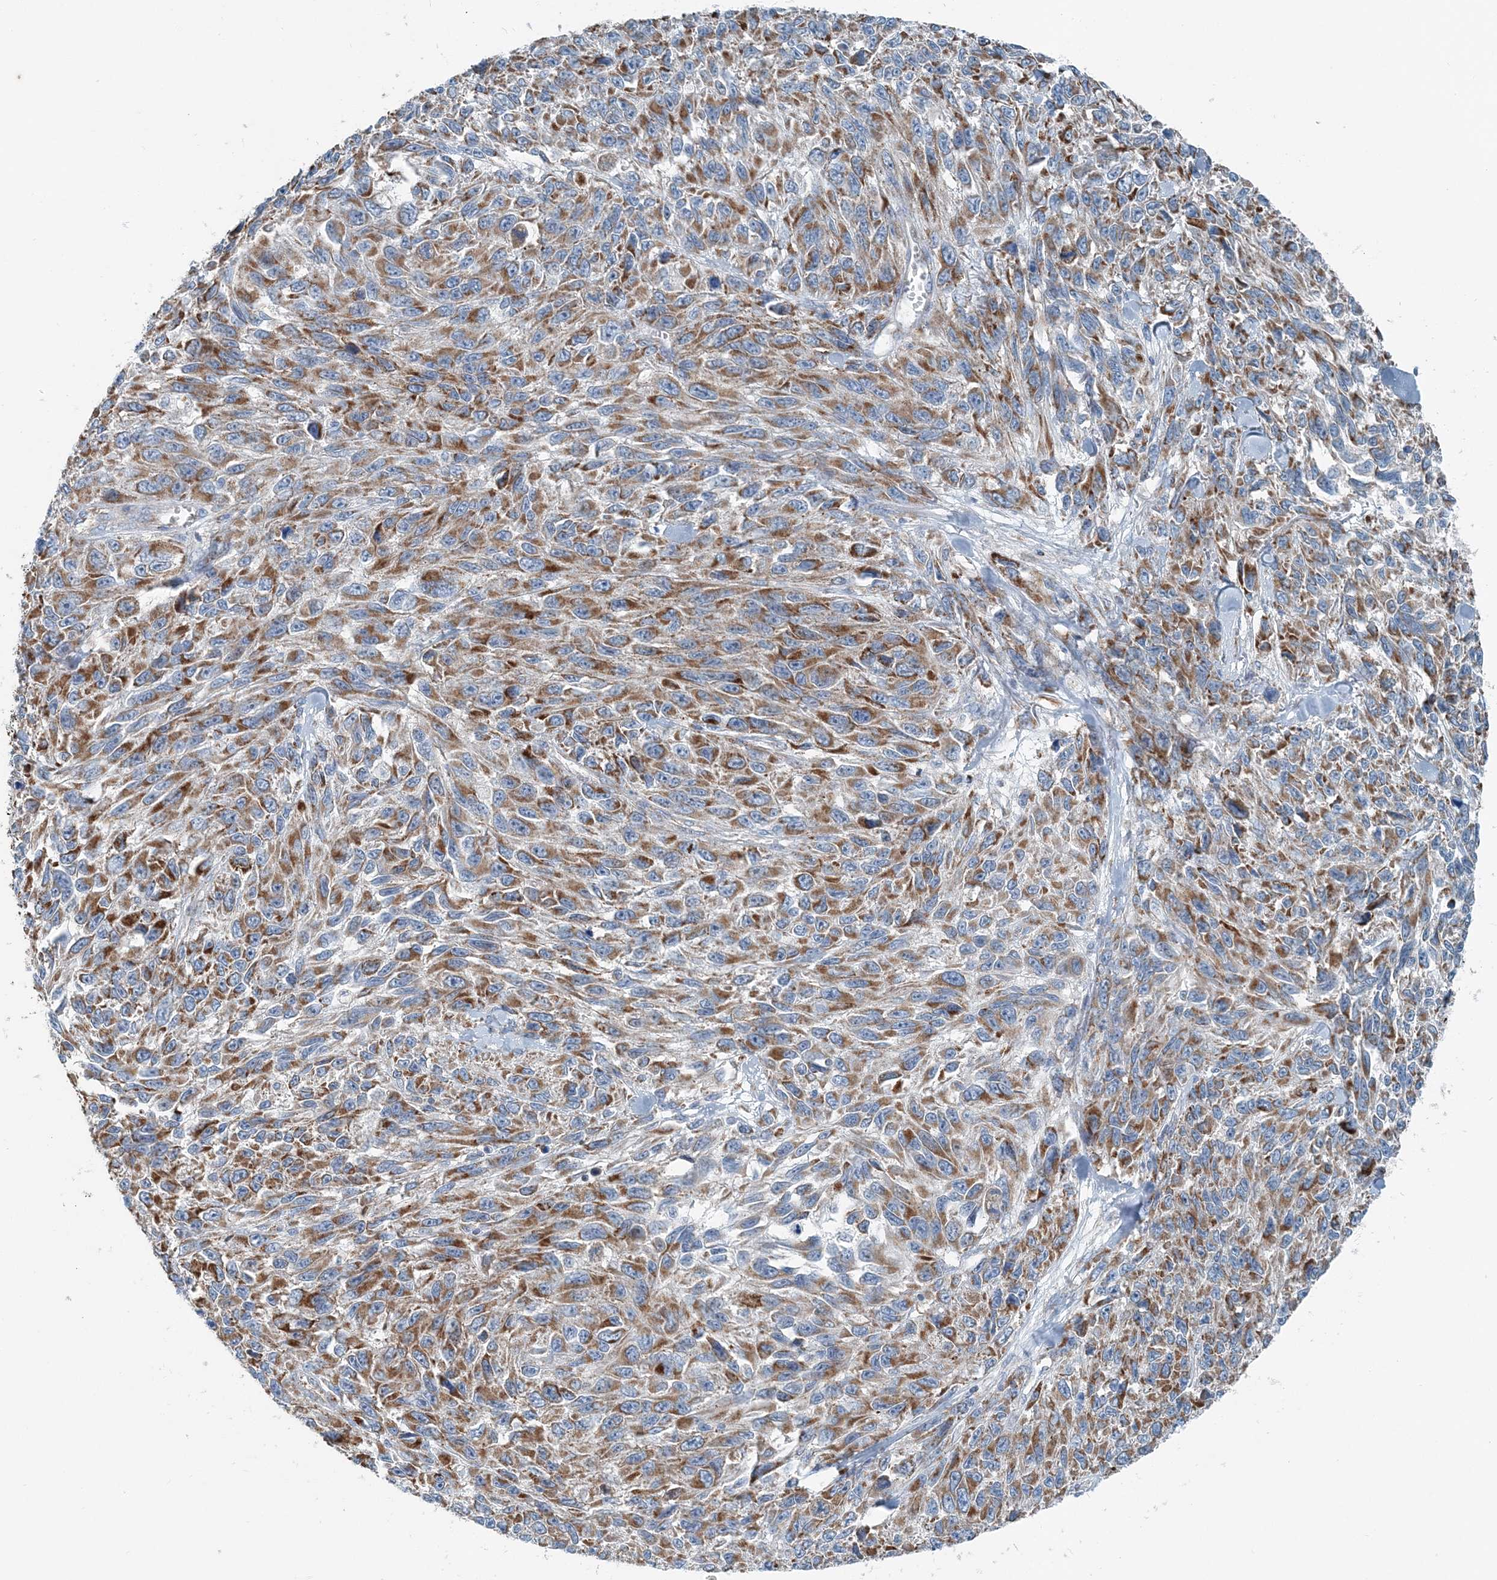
{"staining": {"intensity": "moderate", "quantity": ">75%", "location": "cytoplasmic/membranous"}, "tissue": "melanoma", "cell_type": "Tumor cells", "image_type": "cancer", "snomed": [{"axis": "morphology", "description": "Malignant melanoma, NOS"}, {"axis": "topography", "description": "Skin"}], "caption": "Tumor cells reveal medium levels of moderate cytoplasmic/membranous positivity in approximately >75% of cells in human melanoma. (DAB (3,3'-diaminobenzidine) IHC with brightfield microscopy, high magnification).", "gene": "INTU", "patient": {"sex": "female", "age": 96}}